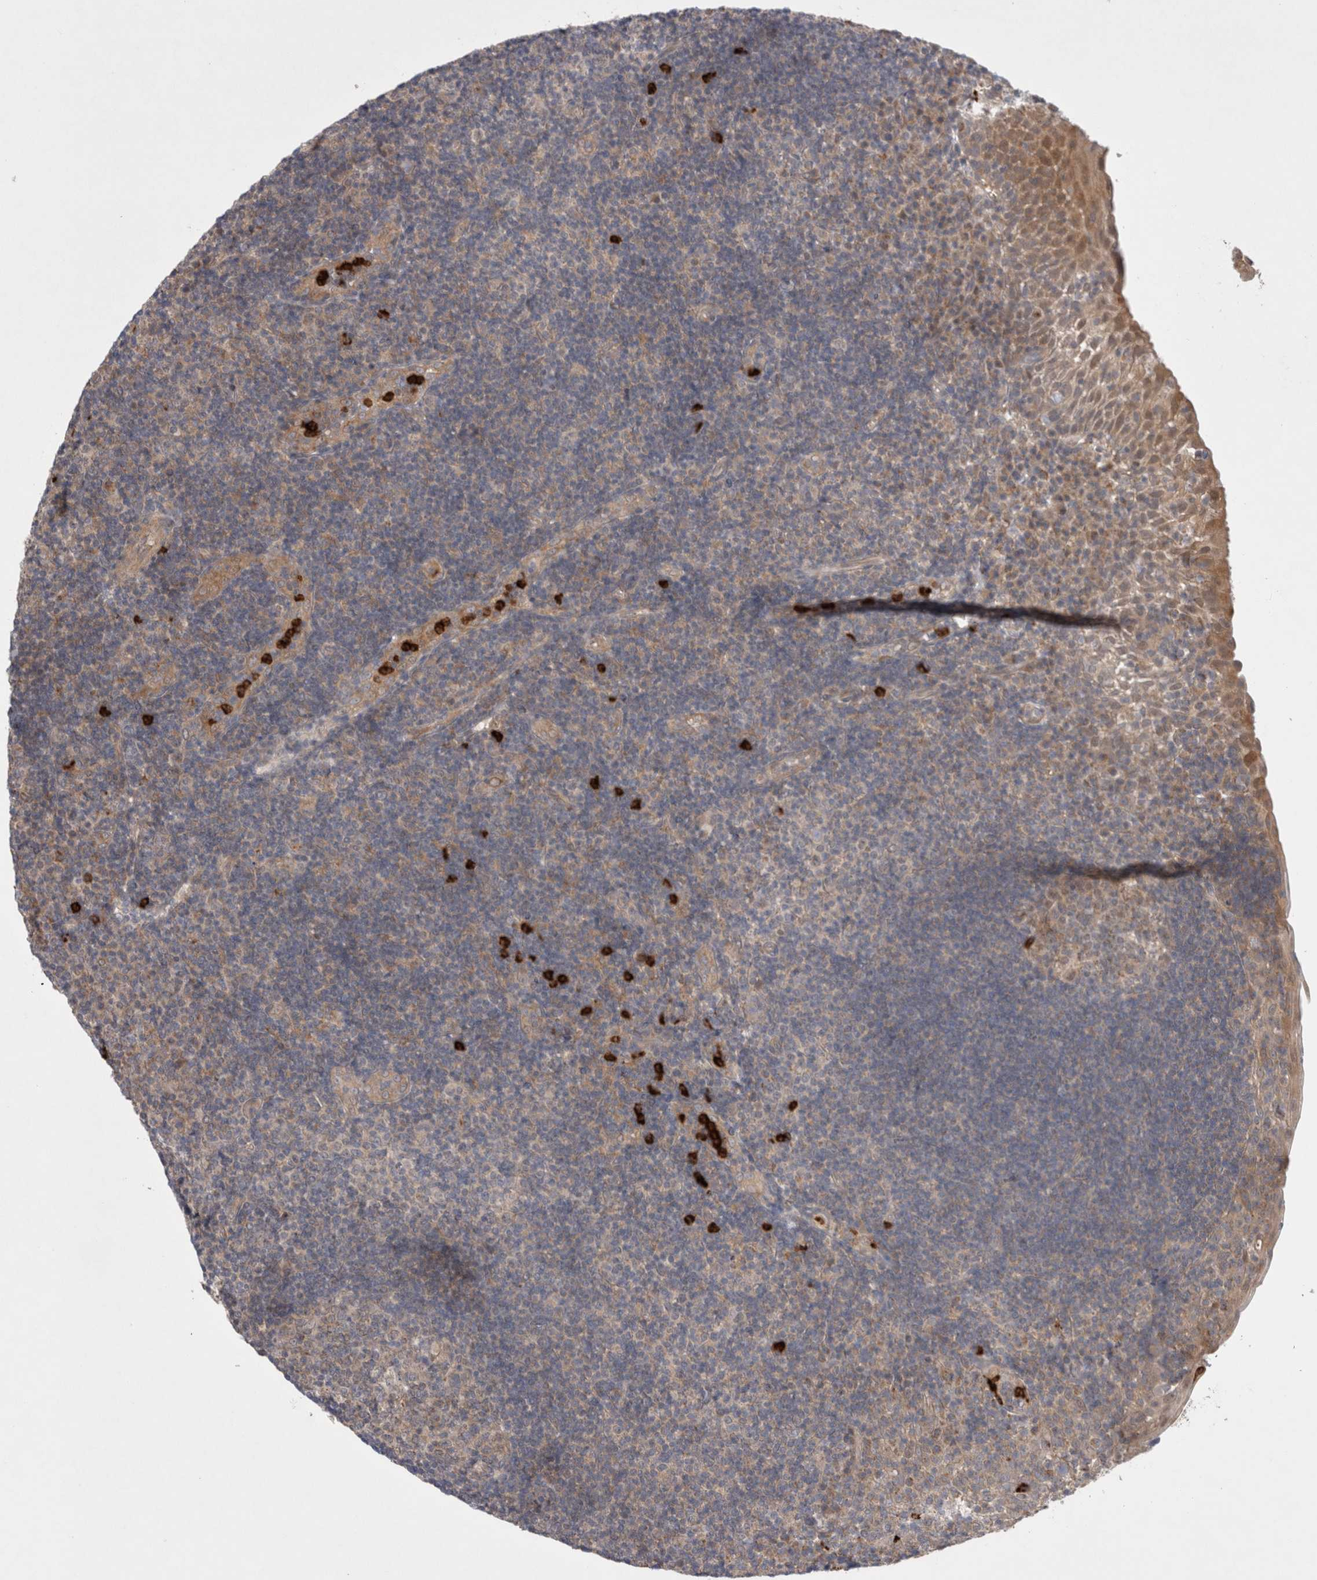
{"staining": {"intensity": "weak", "quantity": "25%-75%", "location": "cytoplasmic/membranous"}, "tissue": "tonsil", "cell_type": "Germinal center cells", "image_type": "normal", "snomed": [{"axis": "morphology", "description": "Normal tissue, NOS"}, {"axis": "topography", "description": "Tonsil"}], "caption": "Immunohistochemical staining of normal tonsil exhibits low levels of weak cytoplasmic/membranous positivity in approximately 25%-75% of germinal center cells.", "gene": "GSDMB", "patient": {"sex": "female", "age": 40}}